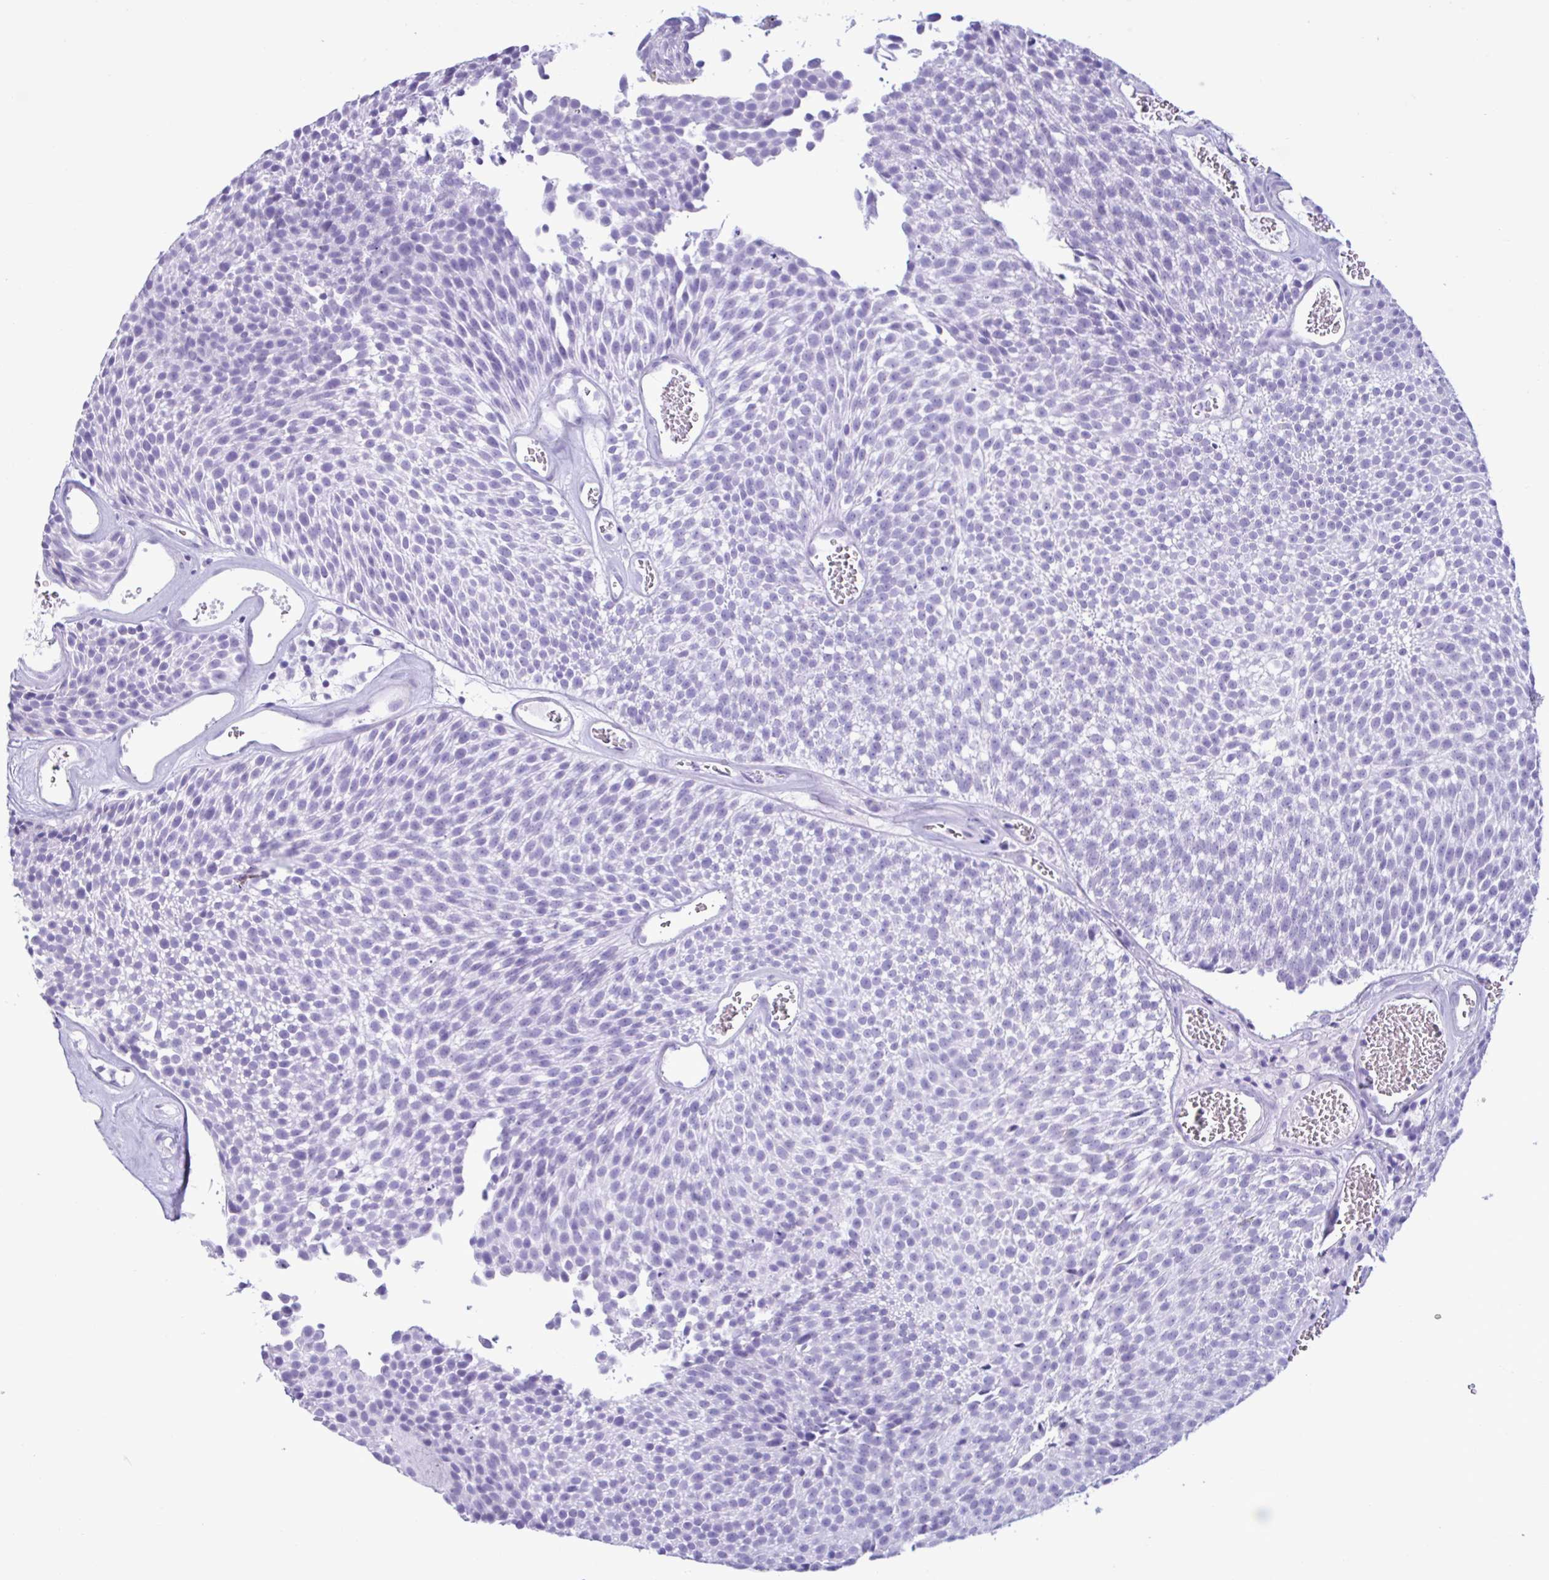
{"staining": {"intensity": "negative", "quantity": "none", "location": "none"}, "tissue": "urothelial cancer", "cell_type": "Tumor cells", "image_type": "cancer", "snomed": [{"axis": "morphology", "description": "Urothelial carcinoma, Low grade"}, {"axis": "topography", "description": "Urinary bladder"}], "caption": "A photomicrograph of urothelial cancer stained for a protein displays no brown staining in tumor cells.", "gene": "MRGPRG", "patient": {"sex": "female", "age": 79}}